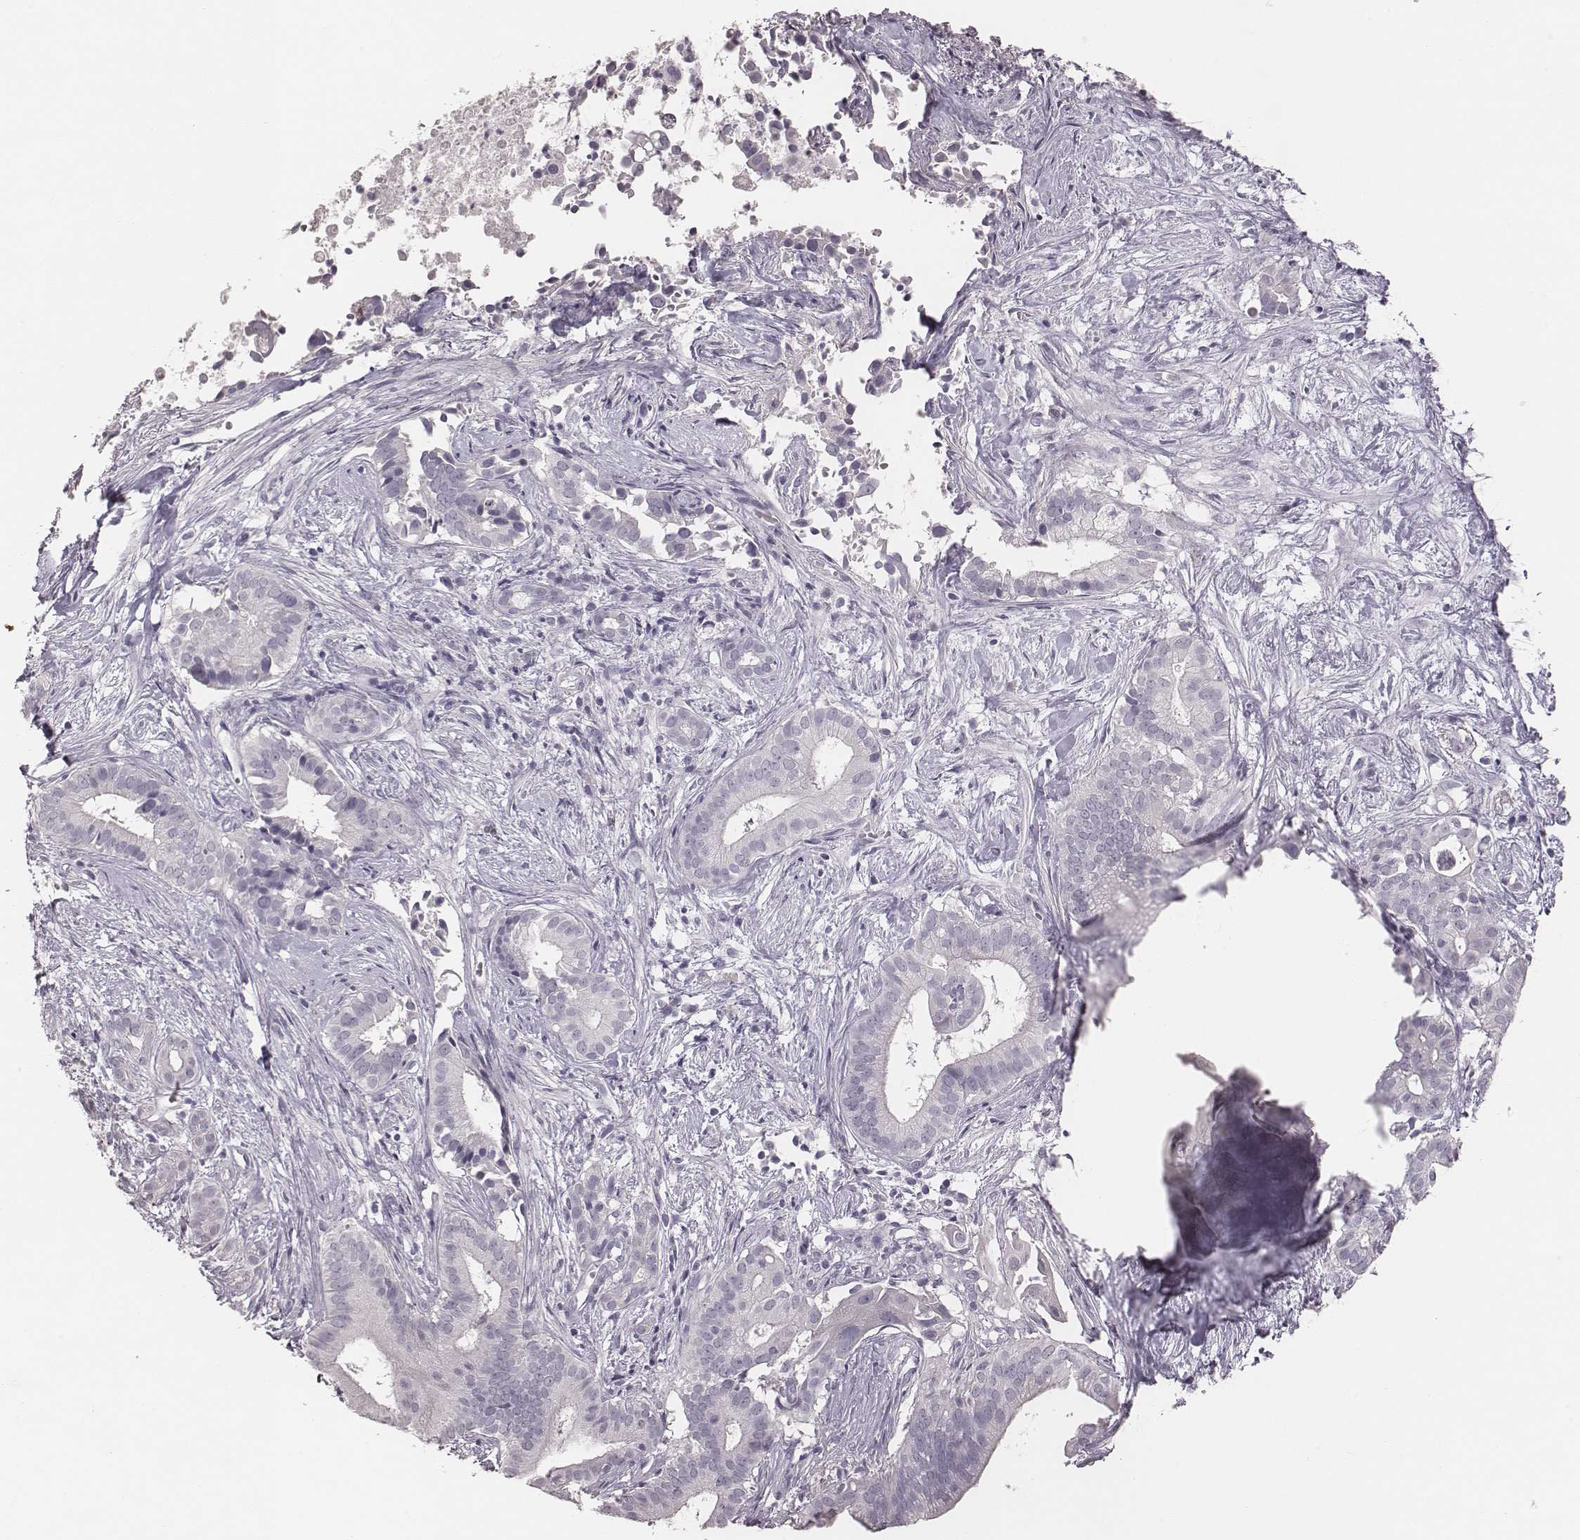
{"staining": {"intensity": "negative", "quantity": "none", "location": "none"}, "tissue": "pancreatic cancer", "cell_type": "Tumor cells", "image_type": "cancer", "snomed": [{"axis": "morphology", "description": "Adenocarcinoma, NOS"}, {"axis": "topography", "description": "Pancreas"}], "caption": "Immunohistochemistry of pancreatic adenocarcinoma exhibits no expression in tumor cells.", "gene": "CSHL1", "patient": {"sex": "male", "age": 61}}